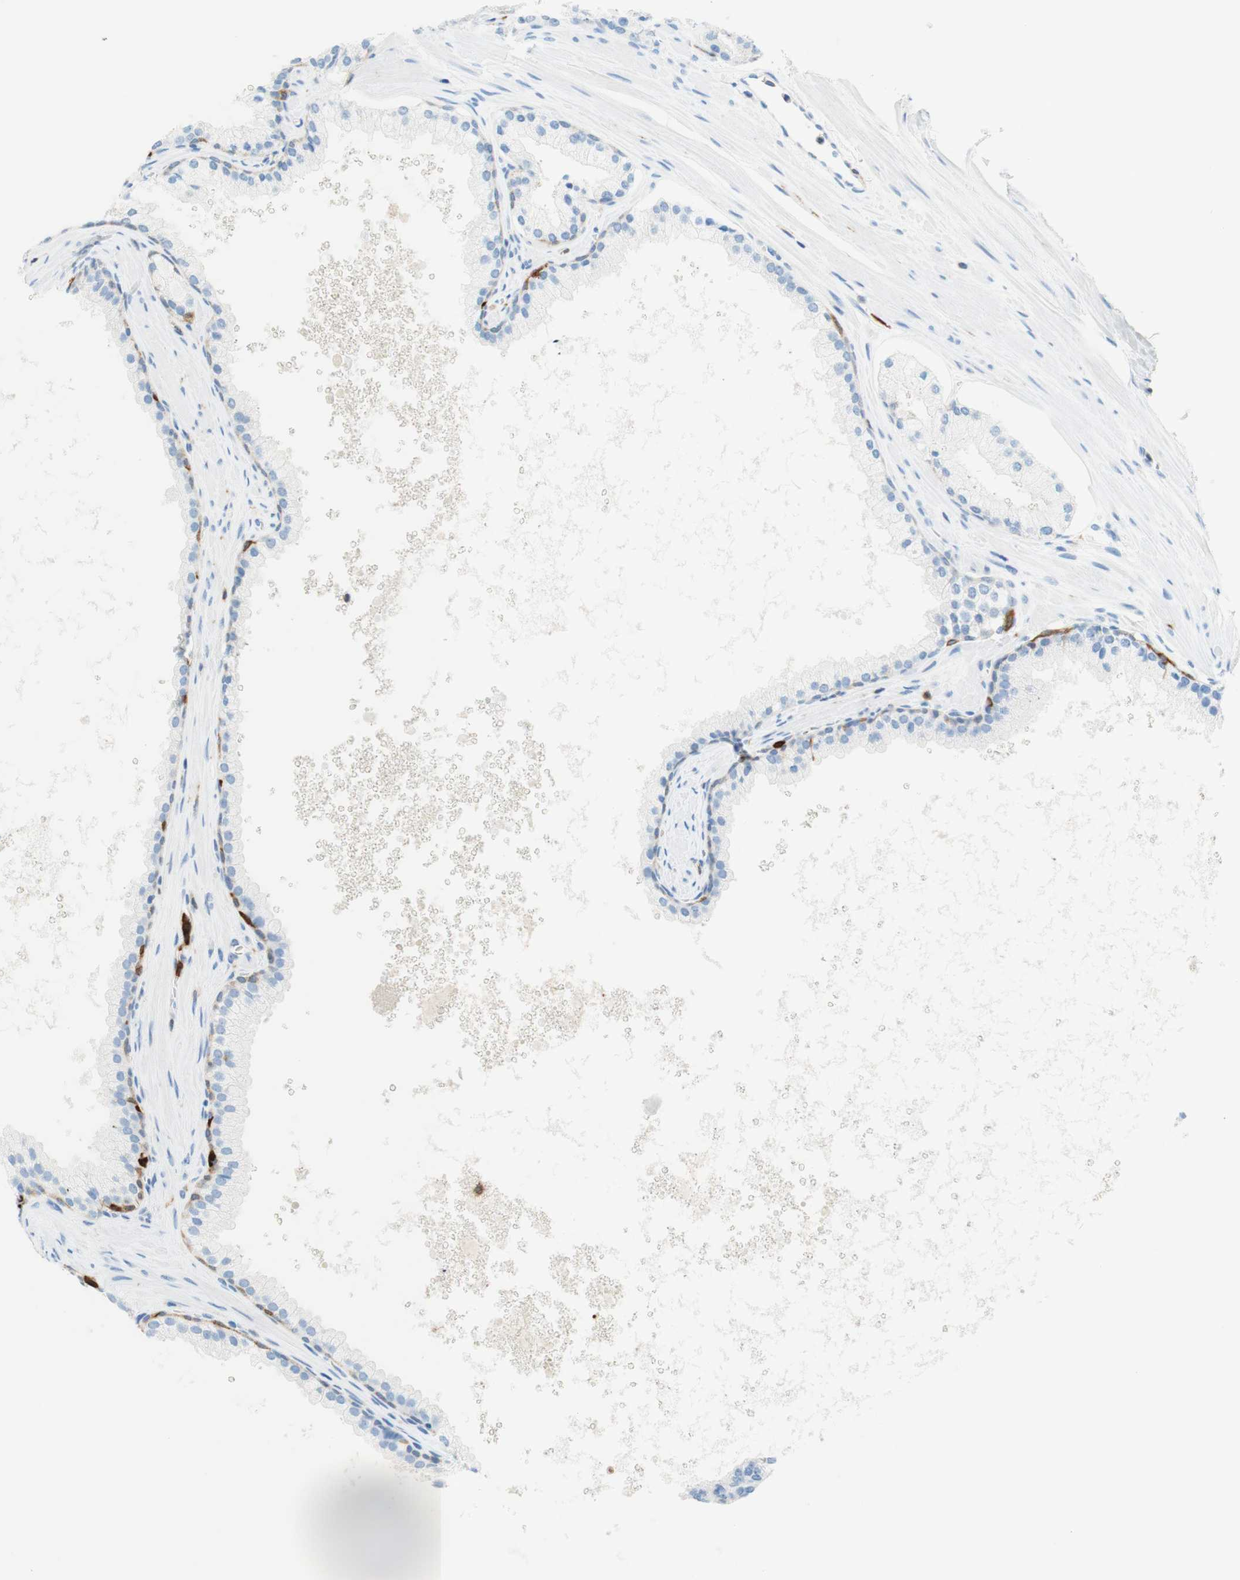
{"staining": {"intensity": "negative", "quantity": "none", "location": "none"}, "tissue": "prostate cancer", "cell_type": "Tumor cells", "image_type": "cancer", "snomed": [{"axis": "morphology", "description": "Adenocarcinoma, High grade"}, {"axis": "topography", "description": "Prostate"}], "caption": "DAB immunohistochemical staining of human adenocarcinoma (high-grade) (prostate) displays no significant positivity in tumor cells.", "gene": "STMN1", "patient": {"sex": "male", "age": 65}}